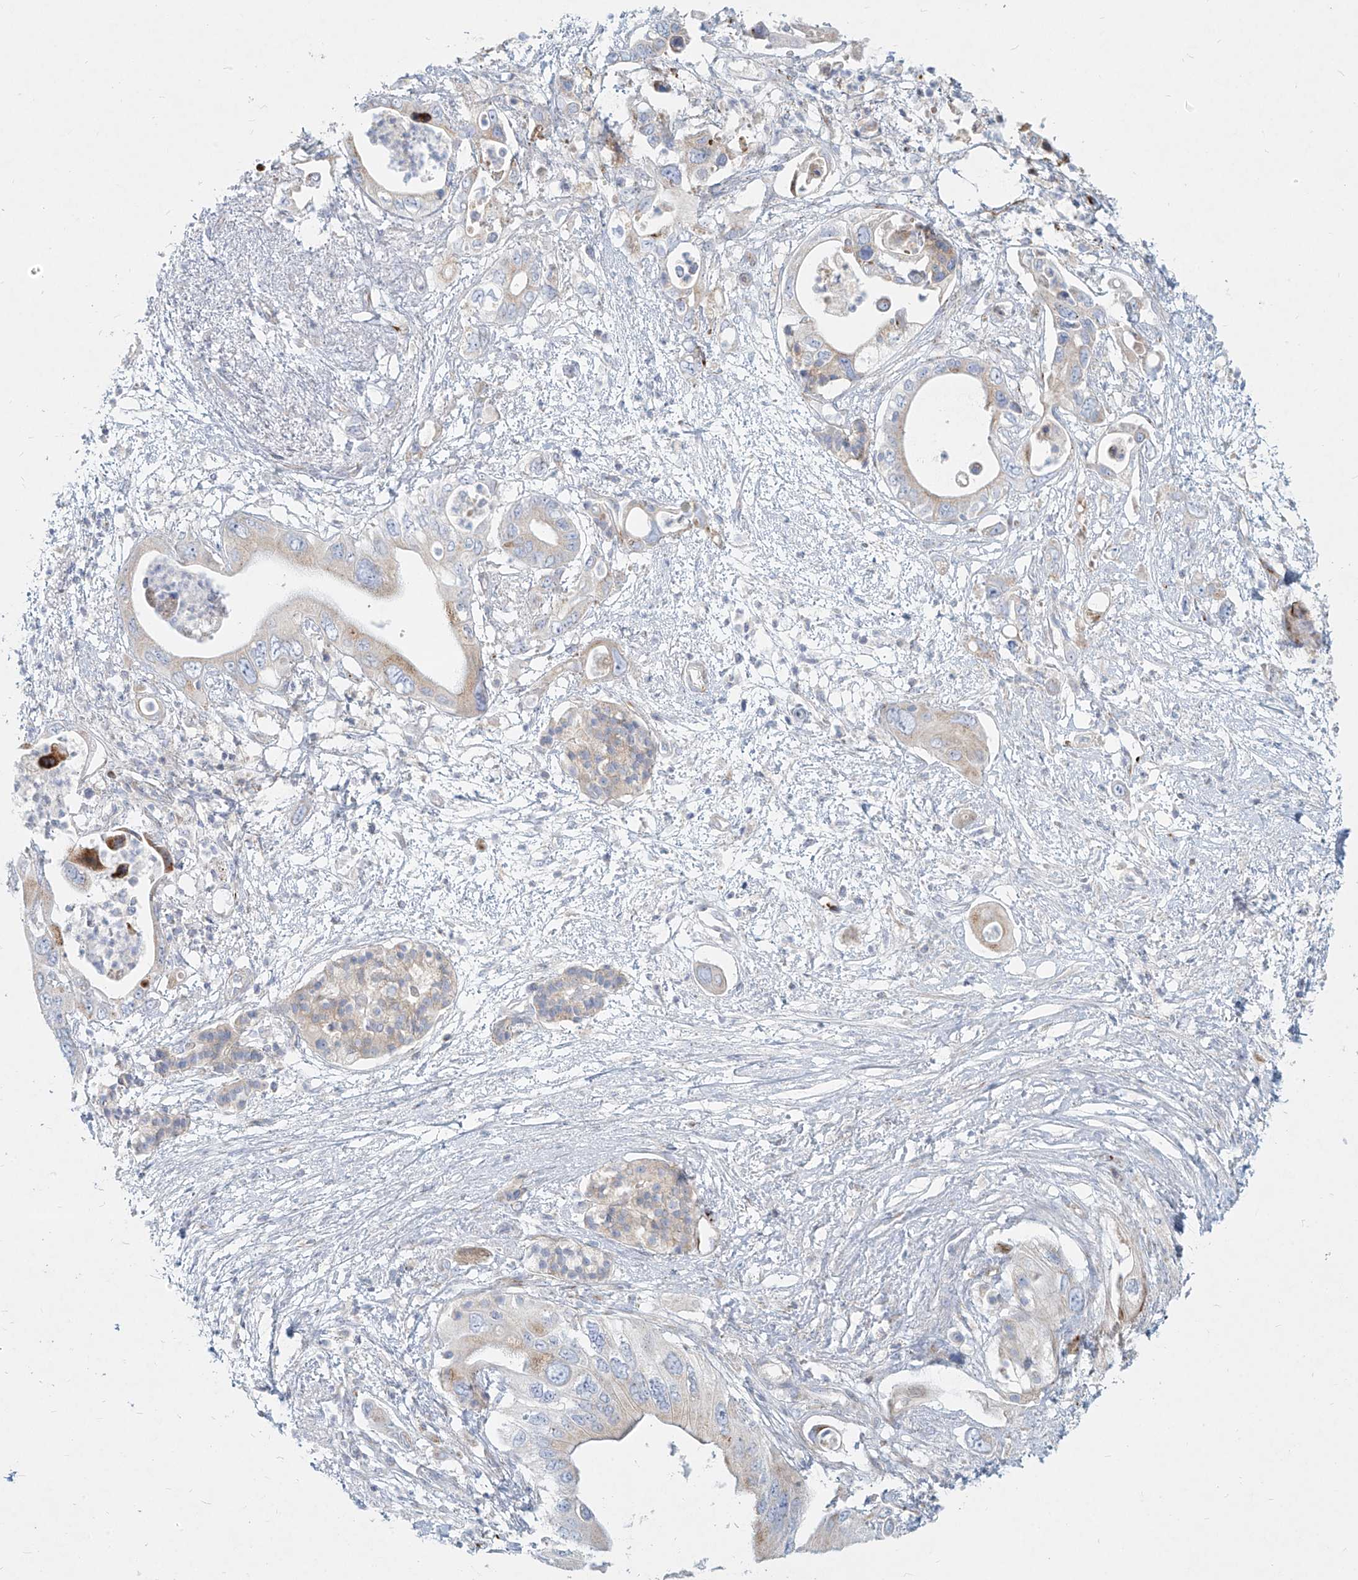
{"staining": {"intensity": "weak", "quantity": "<25%", "location": "cytoplasmic/membranous"}, "tissue": "pancreatic cancer", "cell_type": "Tumor cells", "image_type": "cancer", "snomed": [{"axis": "morphology", "description": "Adenocarcinoma, NOS"}, {"axis": "topography", "description": "Pancreas"}], "caption": "High magnification brightfield microscopy of pancreatic cancer stained with DAB (3,3'-diaminobenzidine) (brown) and counterstained with hematoxylin (blue): tumor cells show no significant positivity. Nuclei are stained in blue.", "gene": "MTX2", "patient": {"sex": "male", "age": 66}}